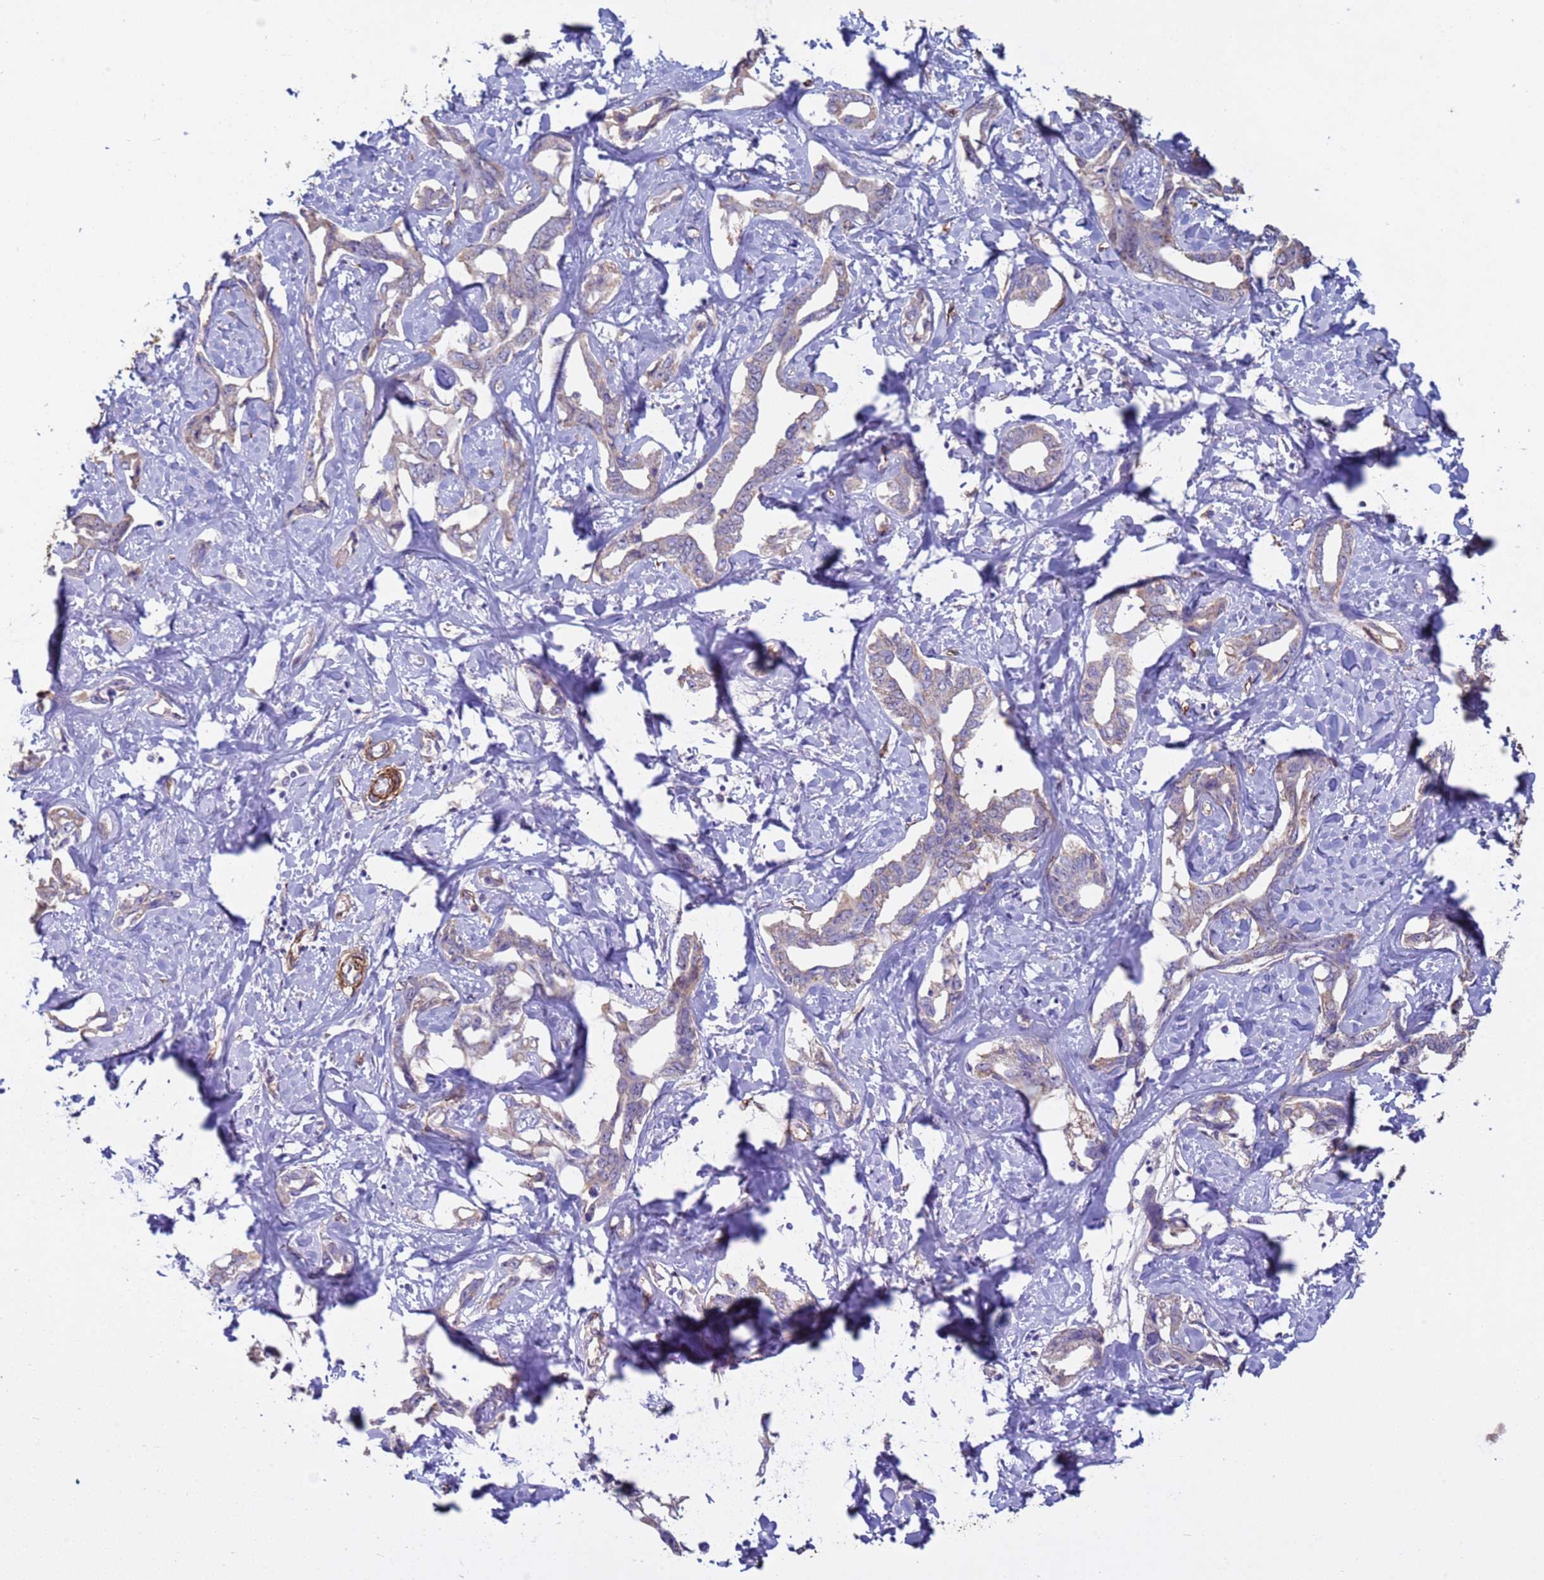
{"staining": {"intensity": "weak", "quantity": "<25%", "location": "cytoplasmic/membranous"}, "tissue": "liver cancer", "cell_type": "Tumor cells", "image_type": "cancer", "snomed": [{"axis": "morphology", "description": "Cholangiocarcinoma"}, {"axis": "topography", "description": "Liver"}], "caption": "The photomicrograph demonstrates no staining of tumor cells in liver cancer.", "gene": "GASK1A", "patient": {"sex": "male", "age": 59}}